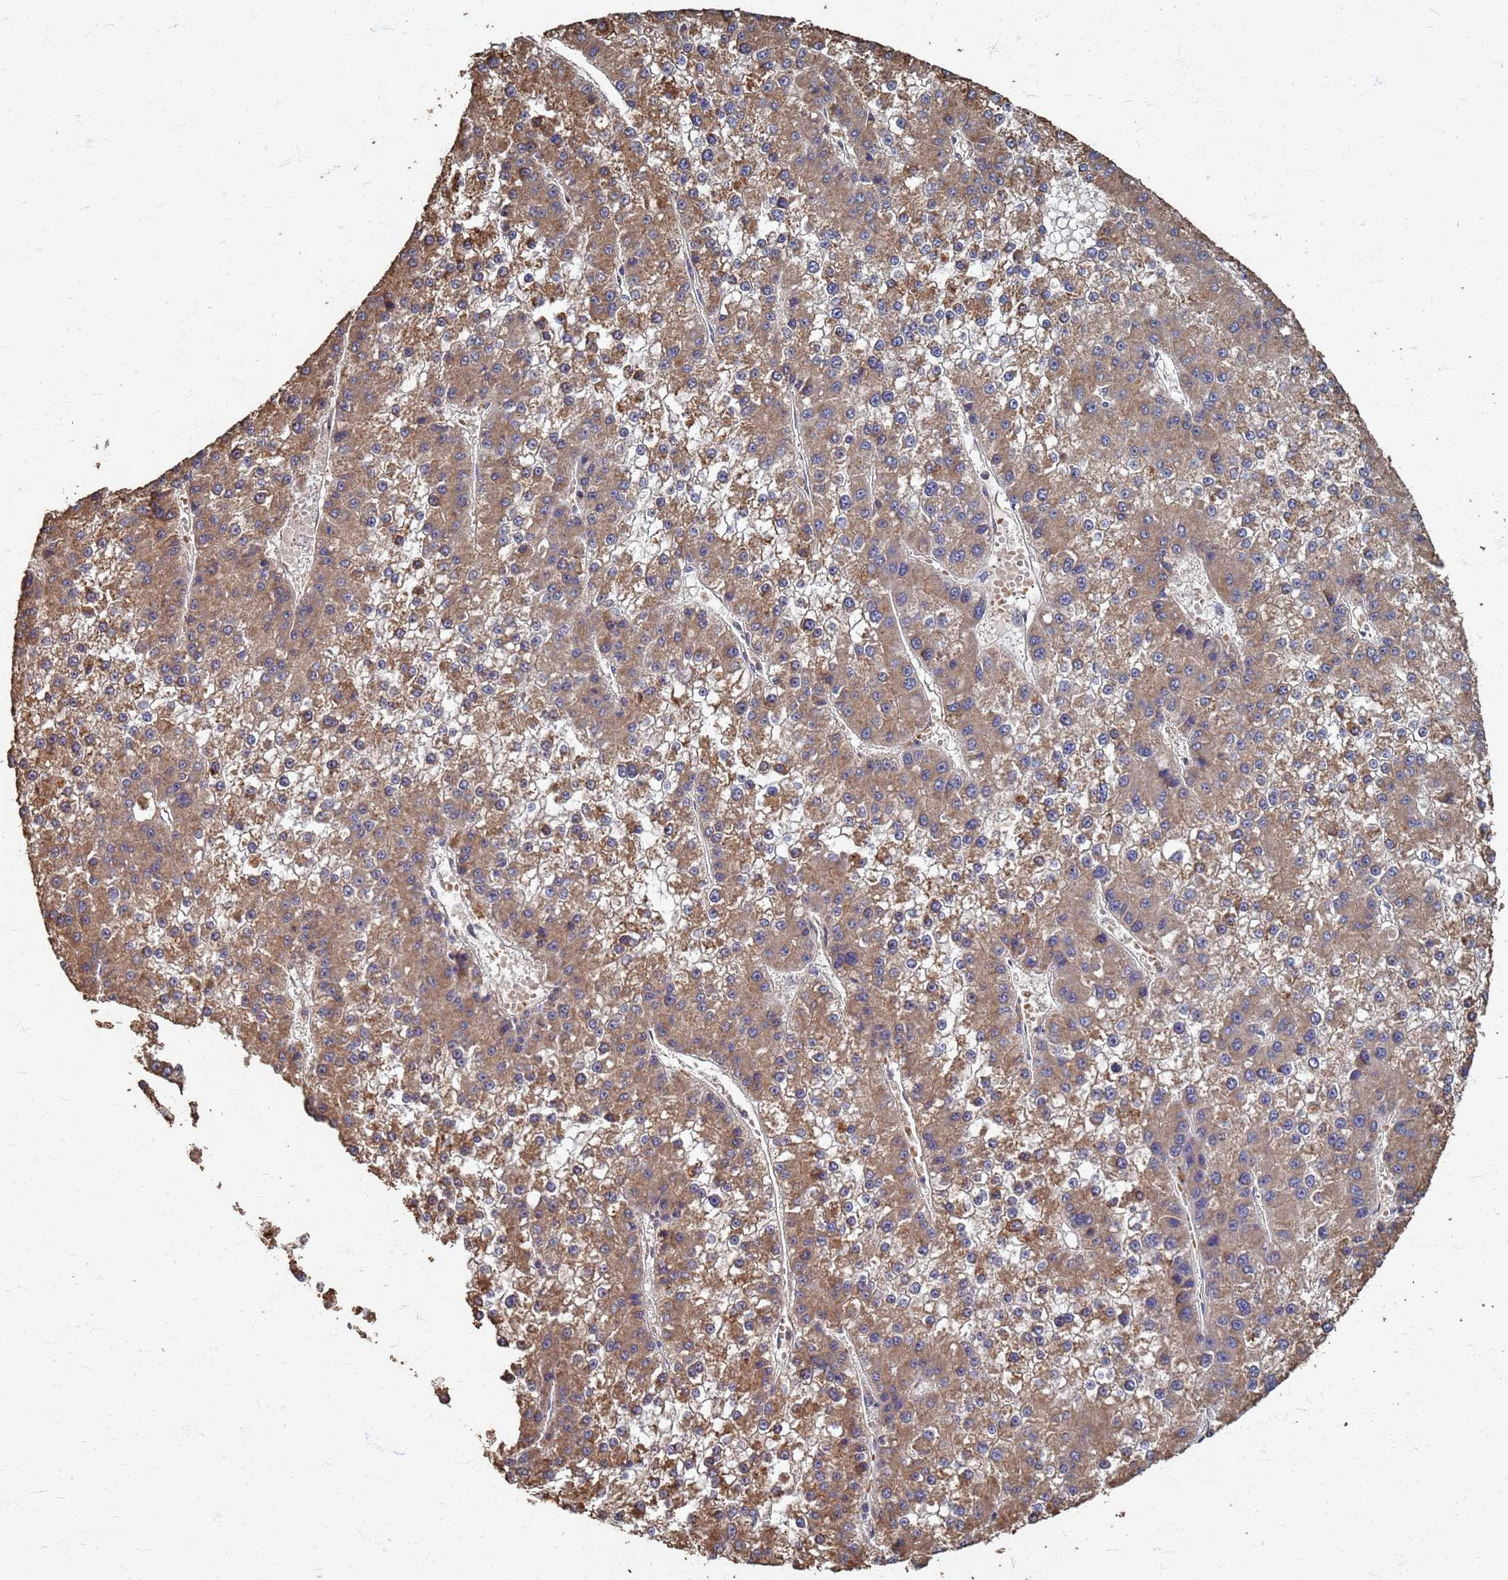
{"staining": {"intensity": "moderate", "quantity": ">75%", "location": "cytoplasmic/membranous"}, "tissue": "liver cancer", "cell_type": "Tumor cells", "image_type": "cancer", "snomed": [{"axis": "morphology", "description": "Carcinoma, Hepatocellular, NOS"}, {"axis": "topography", "description": "Liver"}], "caption": "Protein expression analysis of liver hepatocellular carcinoma shows moderate cytoplasmic/membranous expression in approximately >75% of tumor cells.", "gene": "DPH5", "patient": {"sex": "female", "age": 73}}